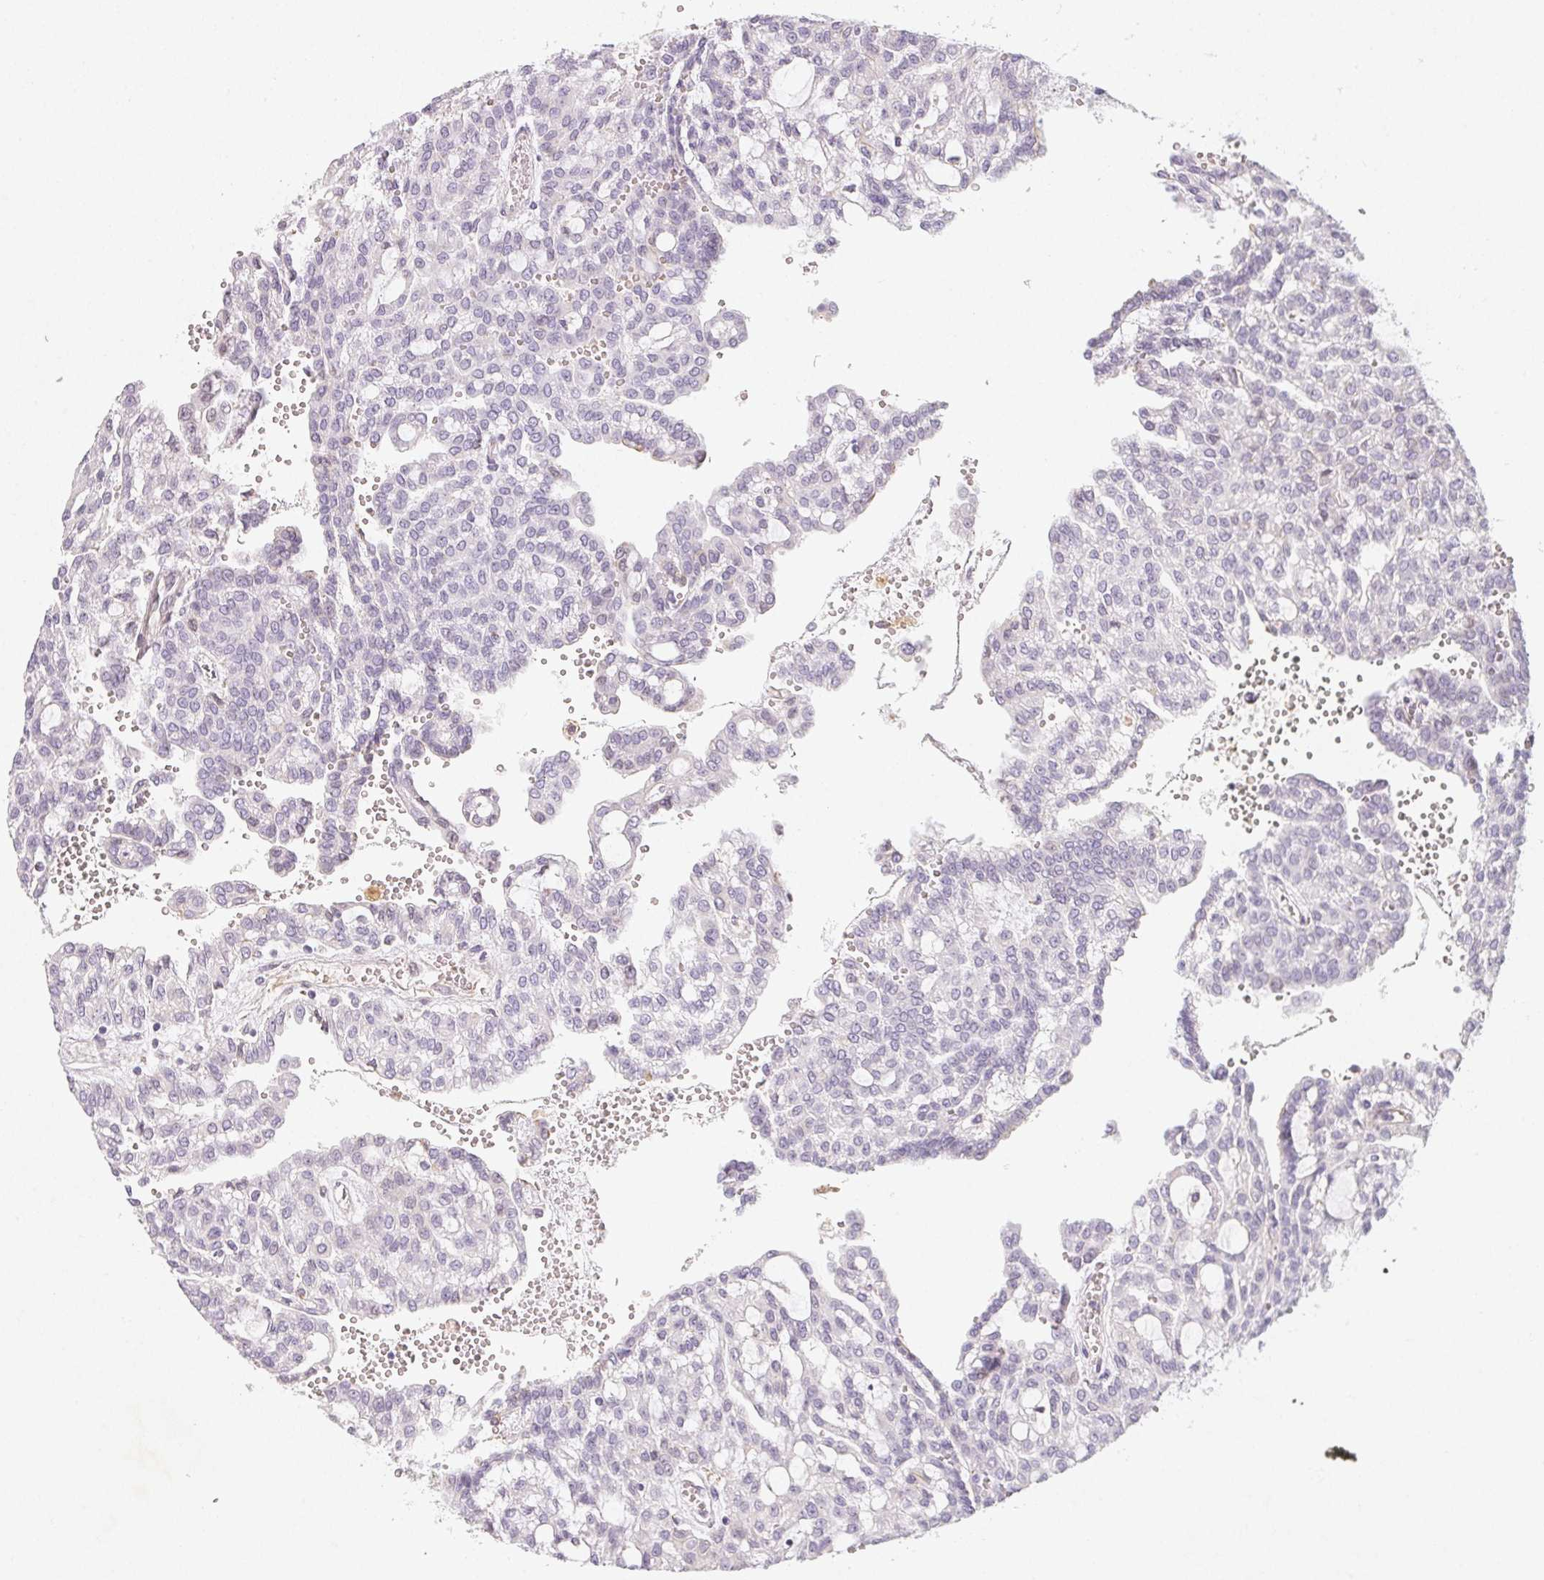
{"staining": {"intensity": "negative", "quantity": "none", "location": "none"}, "tissue": "renal cancer", "cell_type": "Tumor cells", "image_type": "cancer", "snomed": [{"axis": "morphology", "description": "Adenocarcinoma, NOS"}, {"axis": "topography", "description": "Kidney"}], "caption": "This is a image of immunohistochemistry (IHC) staining of renal cancer, which shows no staining in tumor cells. The staining is performed using DAB brown chromogen with nuclei counter-stained in using hematoxylin.", "gene": "LRRC23", "patient": {"sex": "male", "age": 63}}